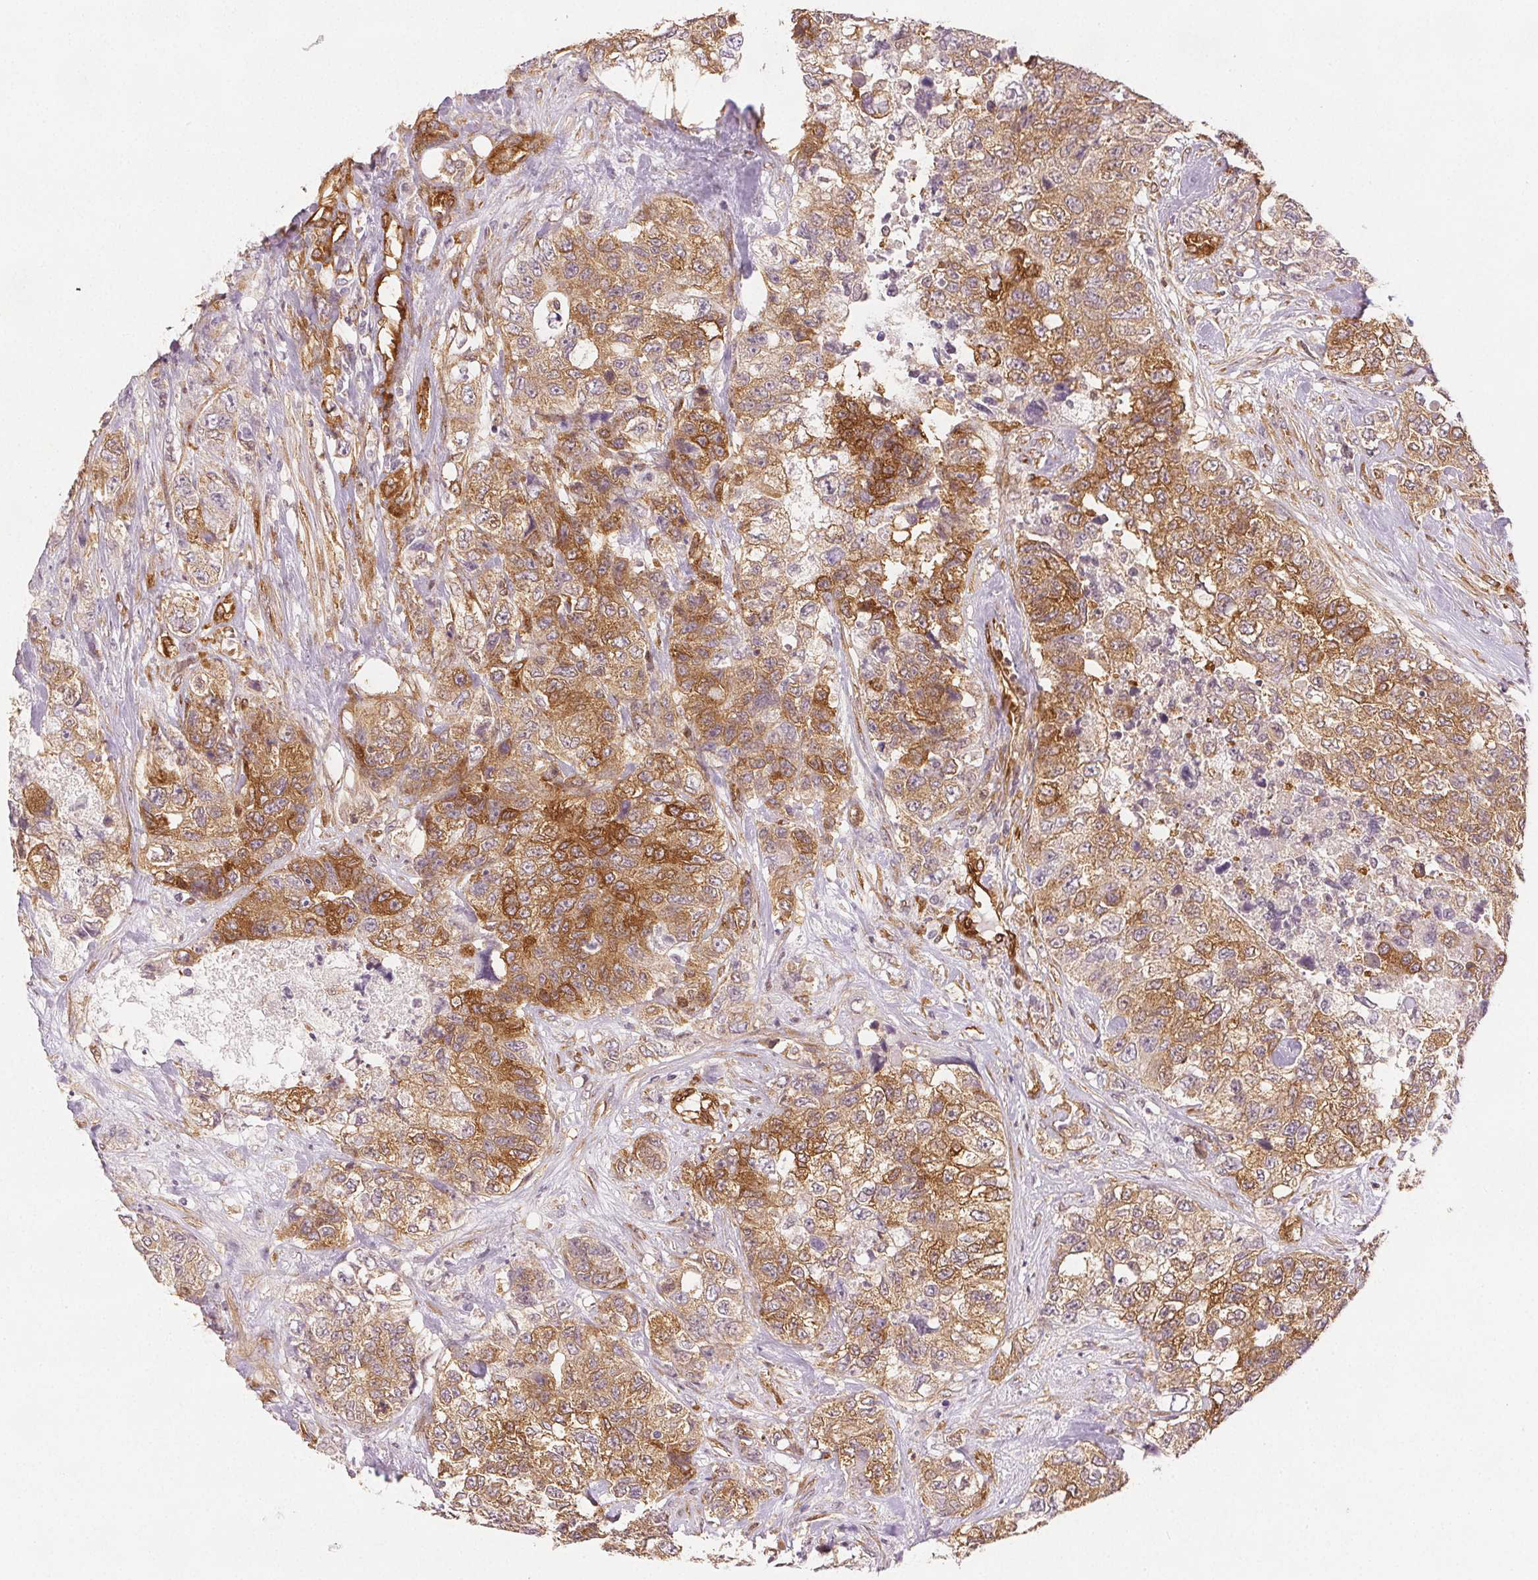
{"staining": {"intensity": "moderate", "quantity": ">75%", "location": "cytoplasmic/membranous"}, "tissue": "urothelial cancer", "cell_type": "Tumor cells", "image_type": "cancer", "snomed": [{"axis": "morphology", "description": "Urothelial carcinoma, High grade"}, {"axis": "topography", "description": "Urinary bladder"}], "caption": "Protein expression analysis of urothelial cancer reveals moderate cytoplasmic/membranous positivity in approximately >75% of tumor cells.", "gene": "DIAPH2", "patient": {"sex": "female", "age": 78}}